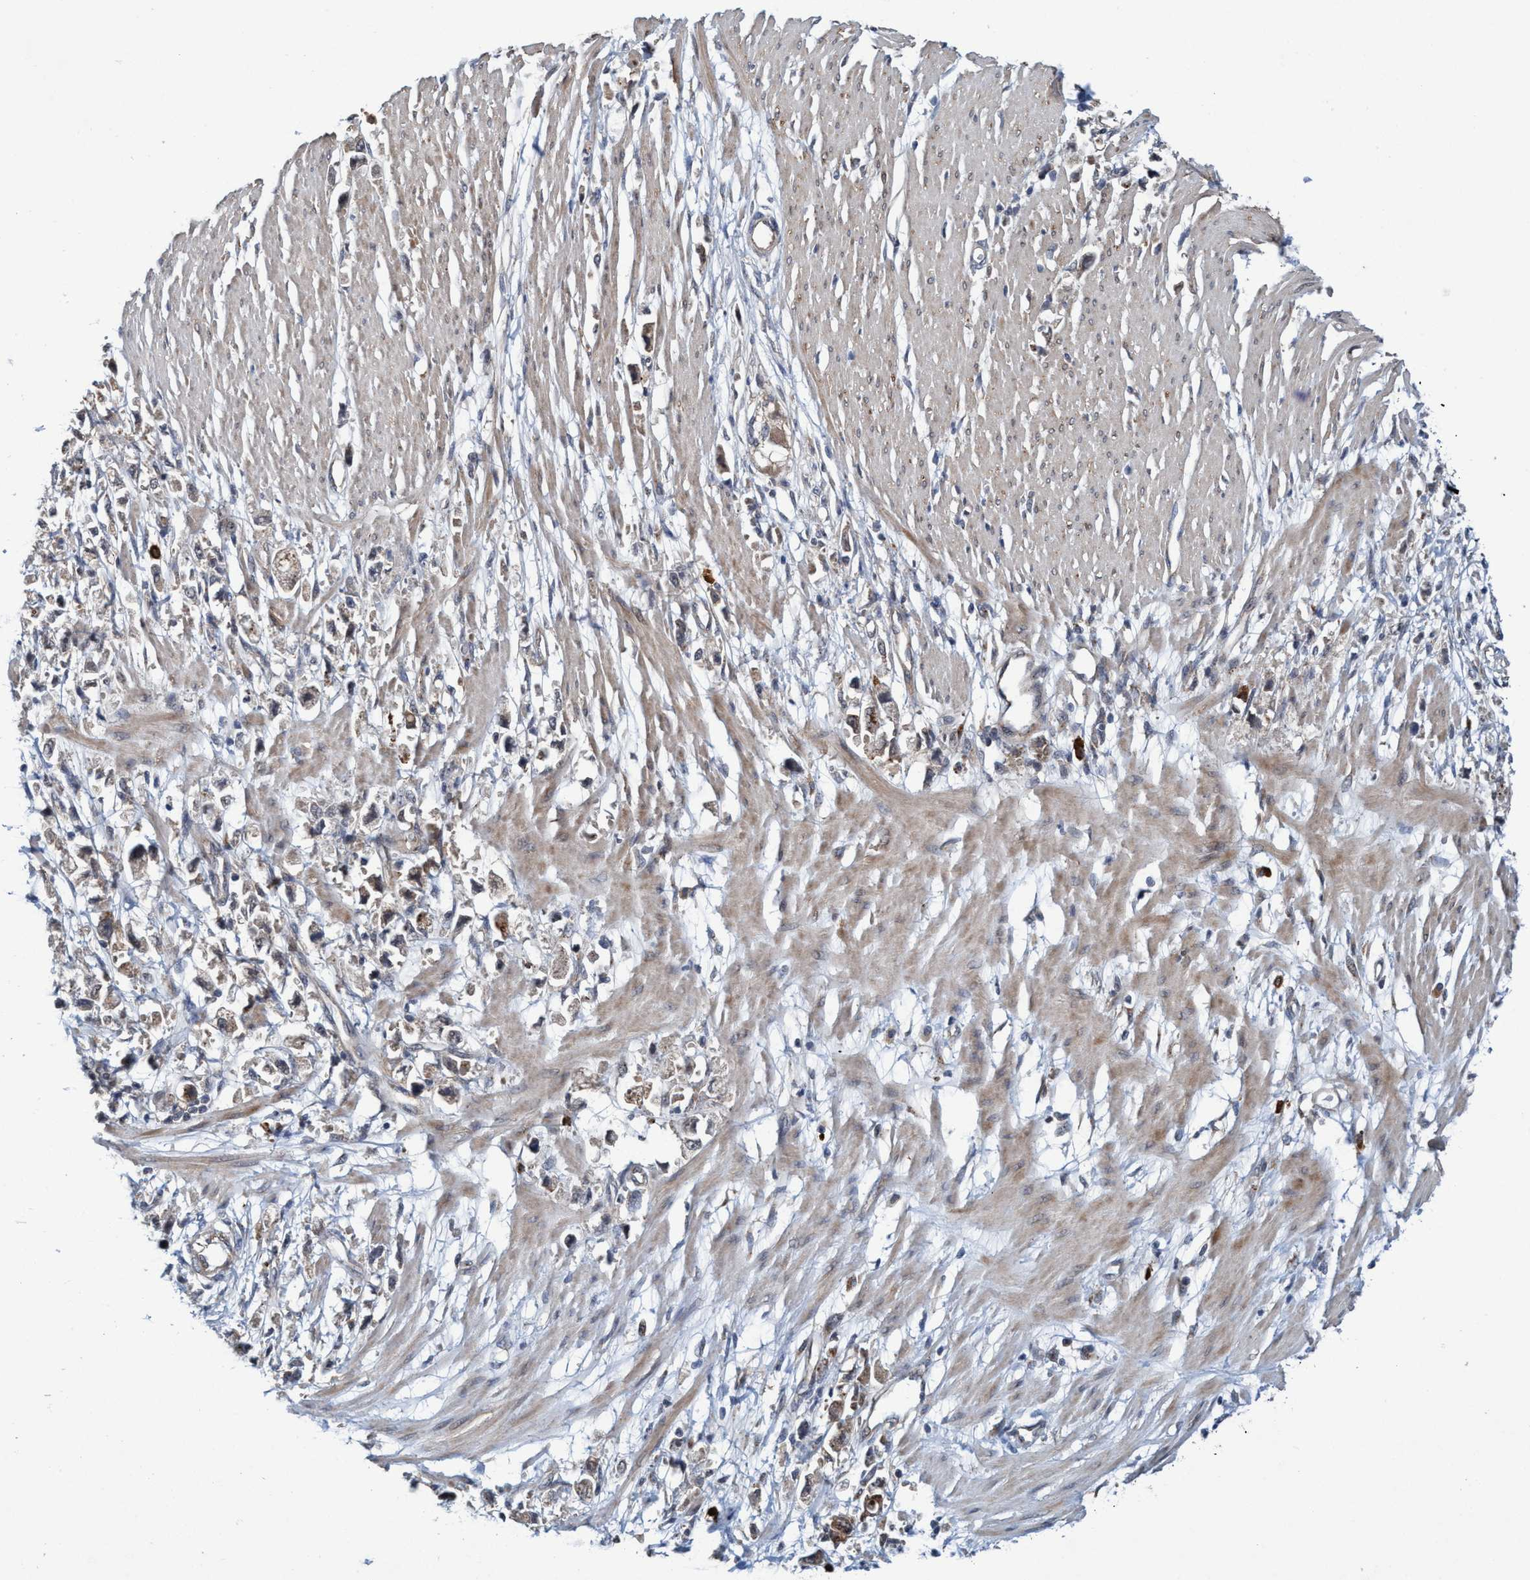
{"staining": {"intensity": "weak", "quantity": "<25%", "location": "cytoplasmic/membranous"}, "tissue": "stomach cancer", "cell_type": "Tumor cells", "image_type": "cancer", "snomed": [{"axis": "morphology", "description": "Adenocarcinoma, NOS"}, {"axis": "topography", "description": "Stomach"}], "caption": "The immunohistochemistry micrograph has no significant staining in tumor cells of stomach cancer (adenocarcinoma) tissue.", "gene": "TRIM65", "patient": {"sex": "female", "age": 59}}